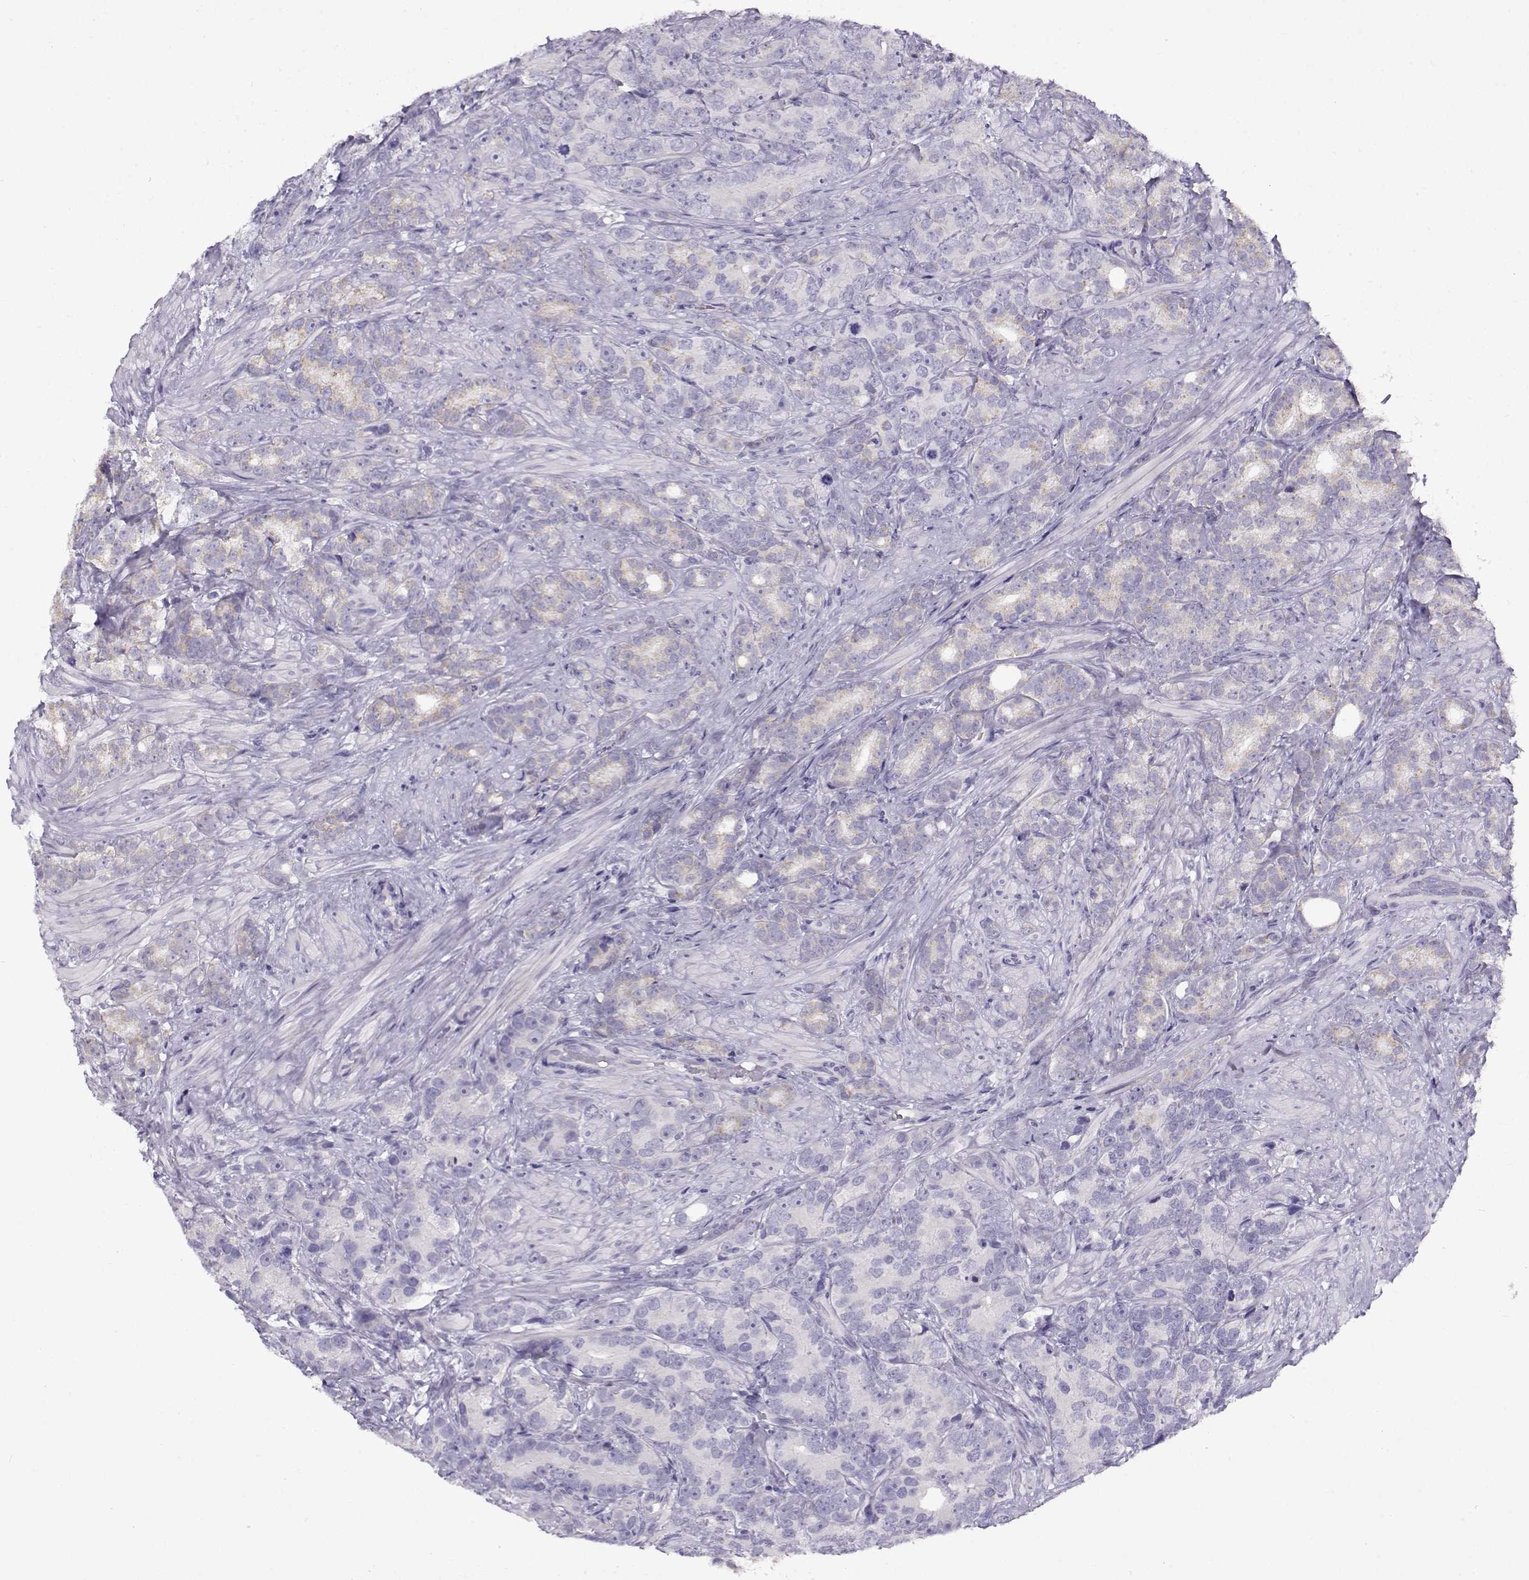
{"staining": {"intensity": "weak", "quantity": "25%-75%", "location": "cytoplasmic/membranous"}, "tissue": "prostate cancer", "cell_type": "Tumor cells", "image_type": "cancer", "snomed": [{"axis": "morphology", "description": "Adenocarcinoma, High grade"}, {"axis": "topography", "description": "Prostate"}], "caption": "The micrograph demonstrates immunohistochemical staining of prostate cancer (adenocarcinoma (high-grade)). There is weak cytoplasmic/membranous staining is seen in about 25%-75% of tumor cells.", "gene": "FEZF1", "patient": {"sex": "male", "age": 90}}